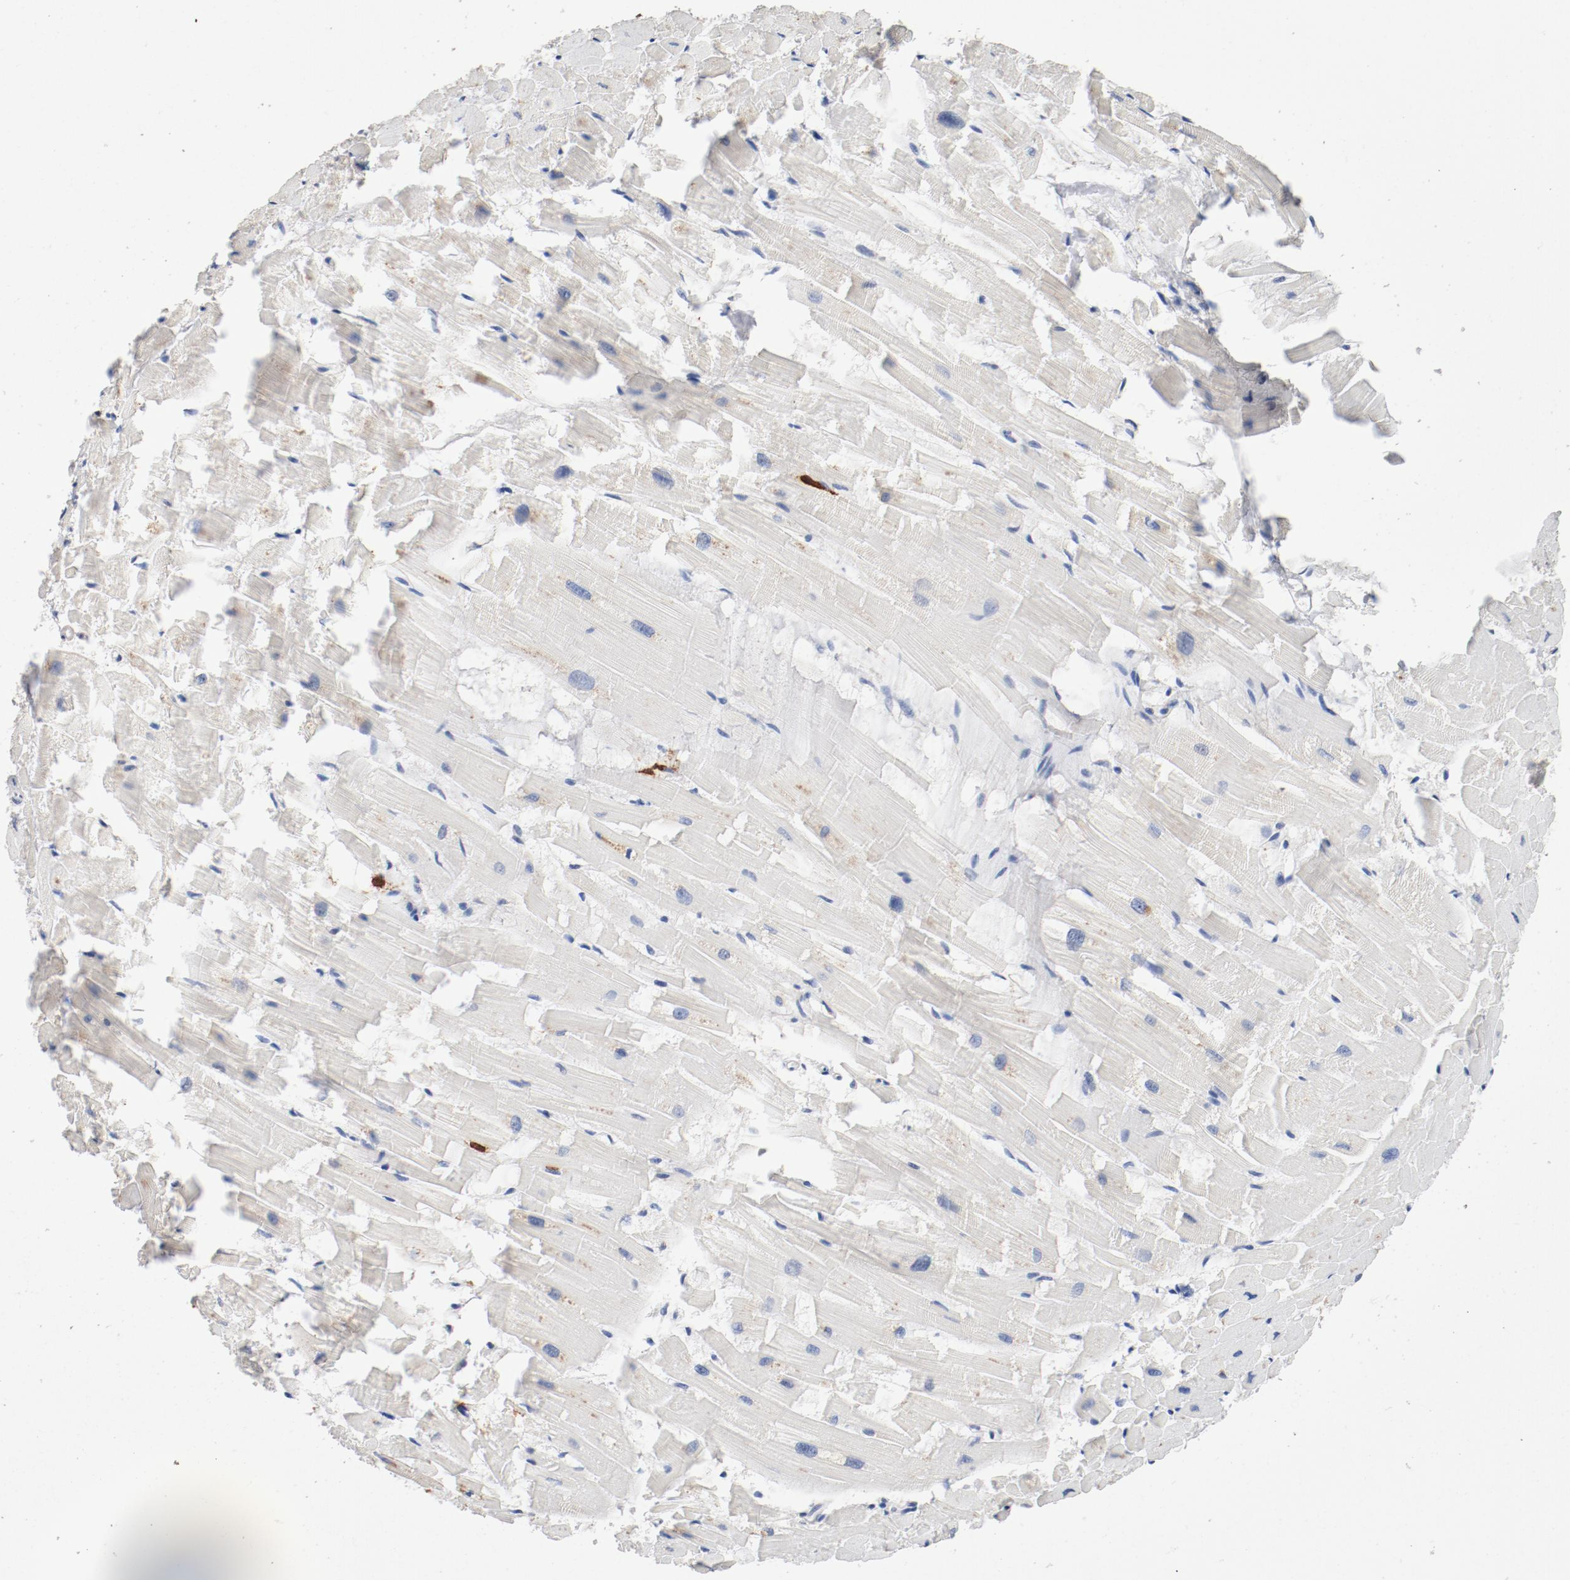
{"staining": {"intensity": "negative", "quantity": "none", "location": "none"}, "tissue": "heart muscle", "cell_type": "Cardiomyocytes", "image_type": "normal", "snomed": [{"axis": "morphology", "description": "Normal tissue, NOS"}, {"axis": "topography", "description": "Heart"}], "caption": "The immunohistochemistry histopathology image has no significant positivity in cardiomyocytes of heart muscle. (DAB (3,3'-diaminobenzidine) immunohistochemistry, high magnification).", "gene": "CD247", "patient": {"sex": "female", "age": 19}}